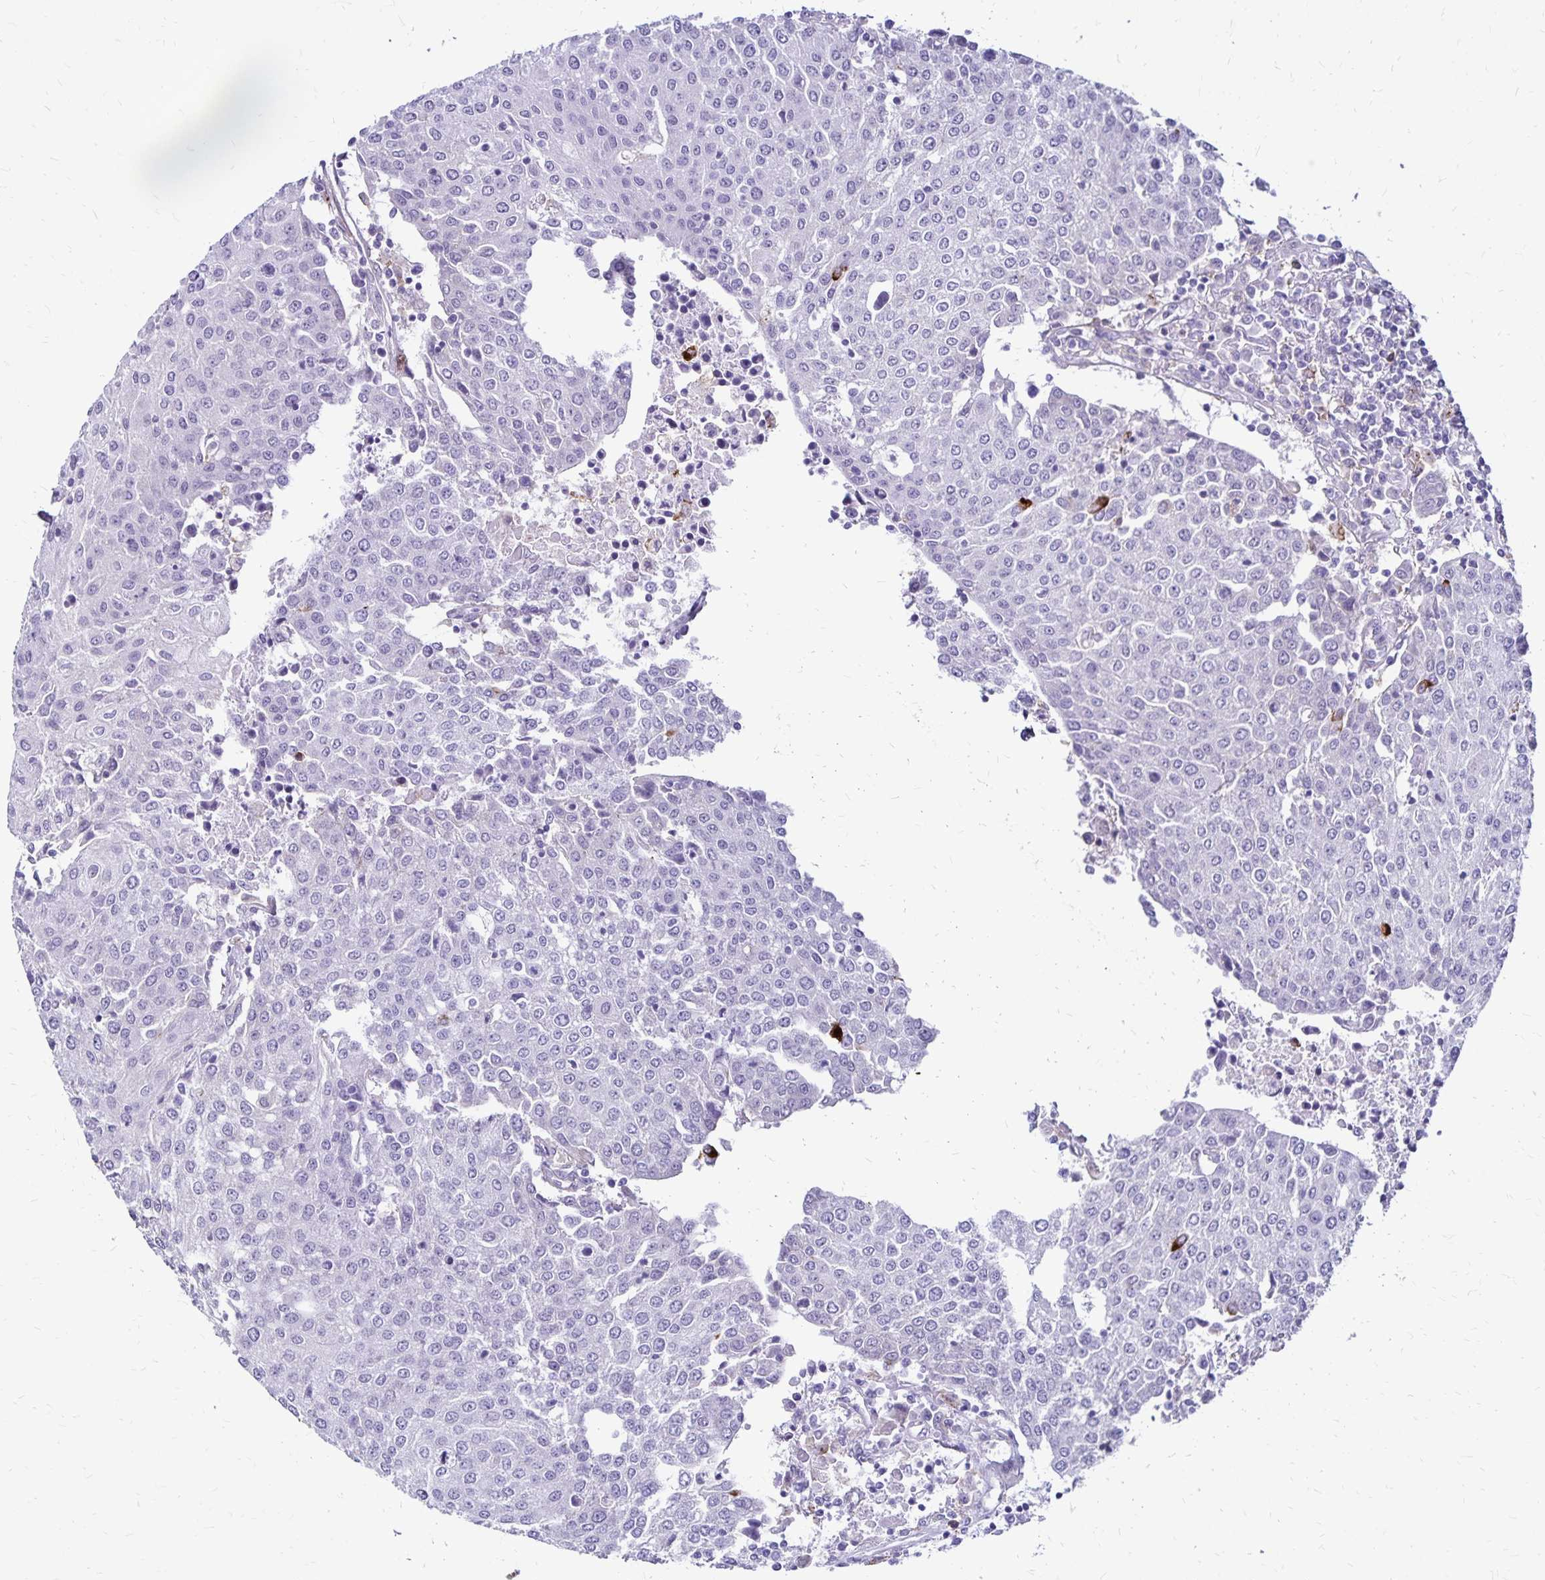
{"staining": {"intensity": "negative", "quantity": "none", "location": "none"}, "tissue": "urothelial cancer", "cell_type": "Tumor cells", "image_type": "cancer", "snomed": [{"axis": "morphology", "description": "Urothelial carcinoma, High grade"}, {"axis": "topography", "description": "Urinary bladder"}], "caption": "Immunohistochemistry (IHC) micrograph of human urothelial cancer stained for a protein (brown), which displays no staining in tumor cells.", "gene": "TNS3", "patient": {"sex": "female", "age": 85}}